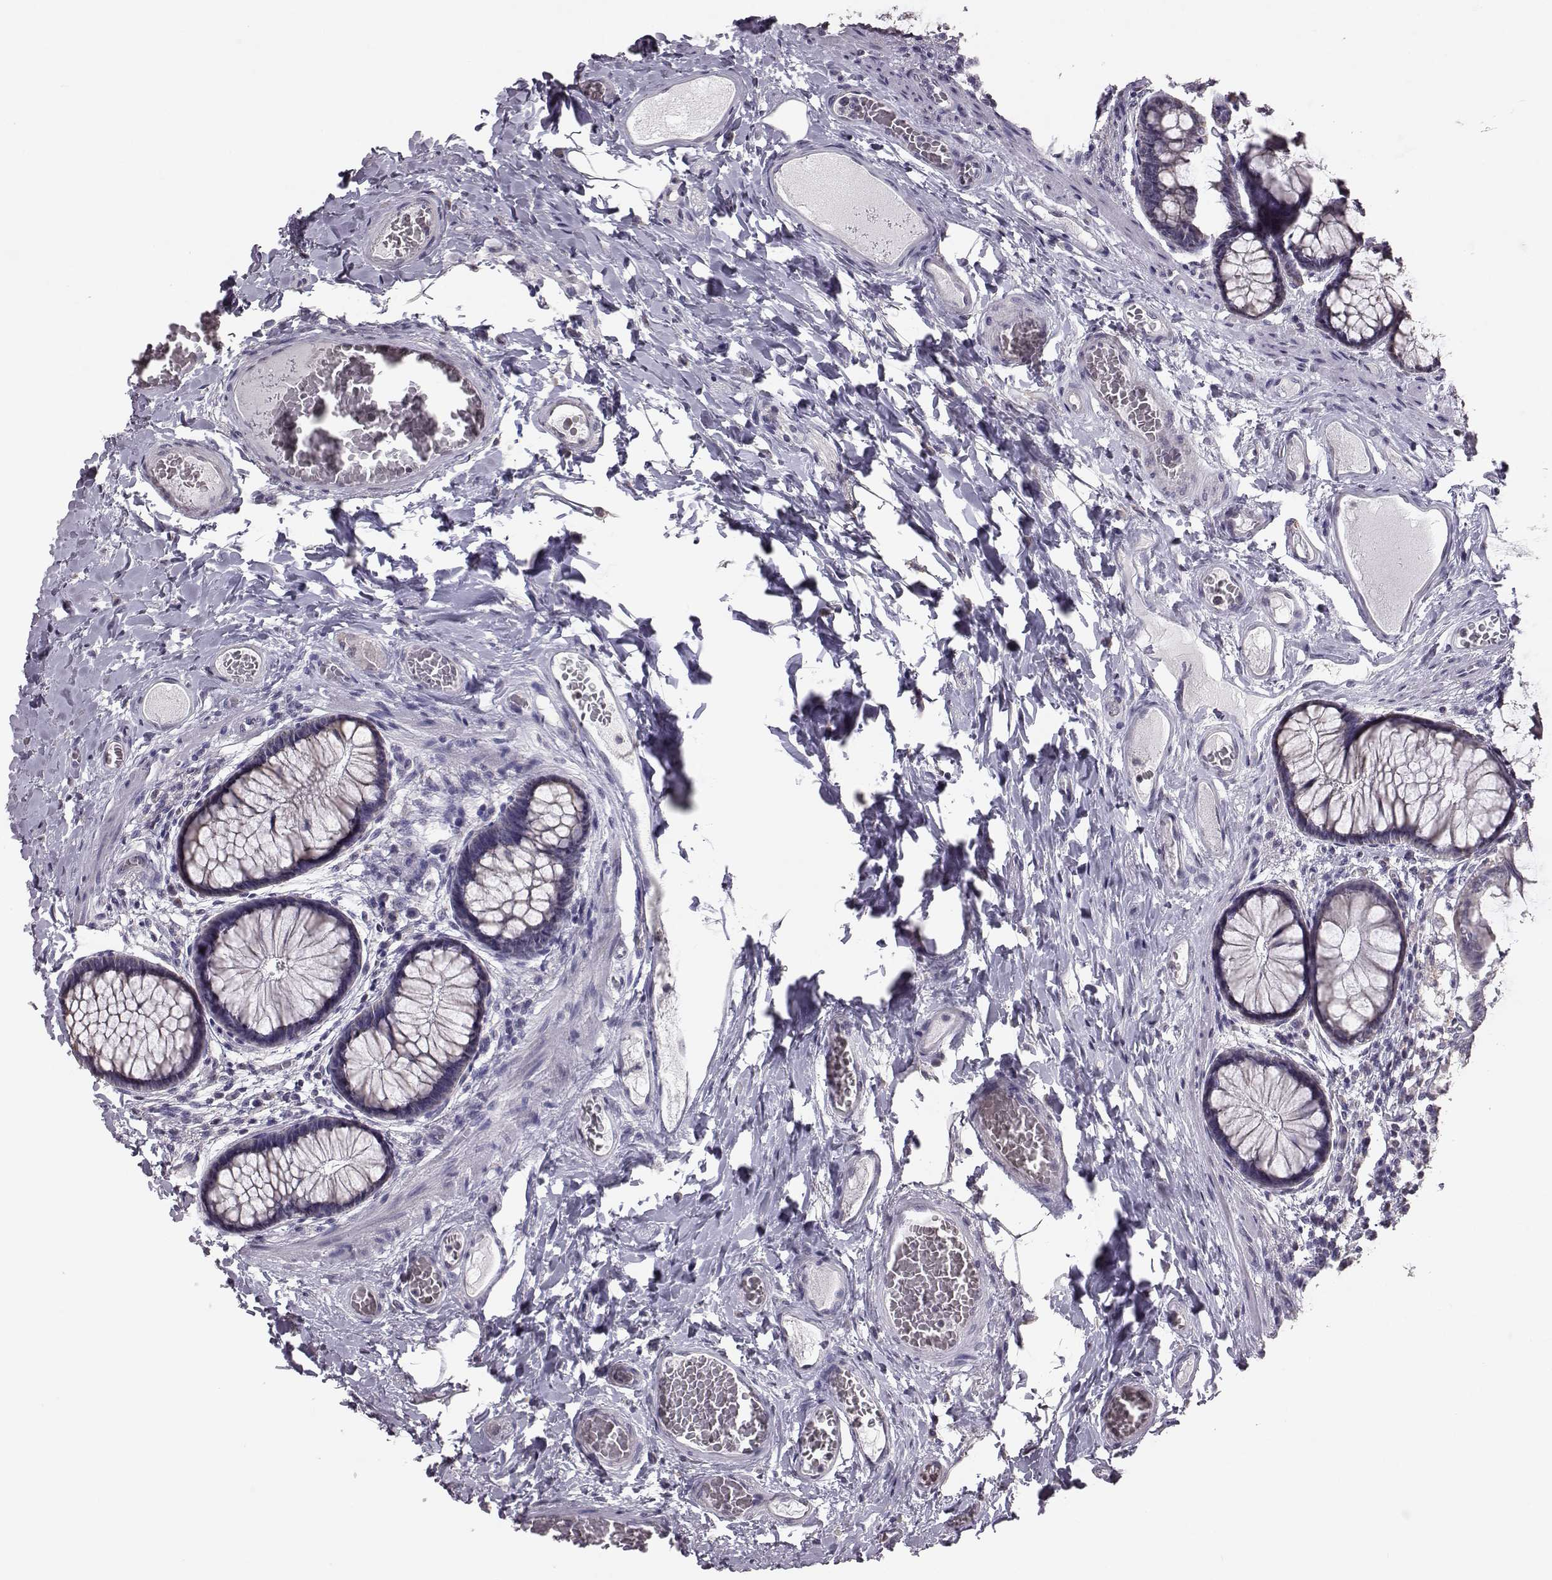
{"staining": {"intensity": "negative", "quantity": "none", "location": "none"}, "tissue": "colon", "cell_type": "Endothelial cells", "image_type": "normal", "snomed": [{"axis": "morphology", "description": "Normal tissue, NOS"}, {"axis": "topography", "description": "Colon"}], "caption": "There is no significant expression in endothelial cells of colon. (Stains: DAB IHC with hematoxylin counter stain, Microscopy: brightfield microscopy at high magnification).", "gene": "ALDH3A1", "patient": {"sex": "female", "age": 65}}